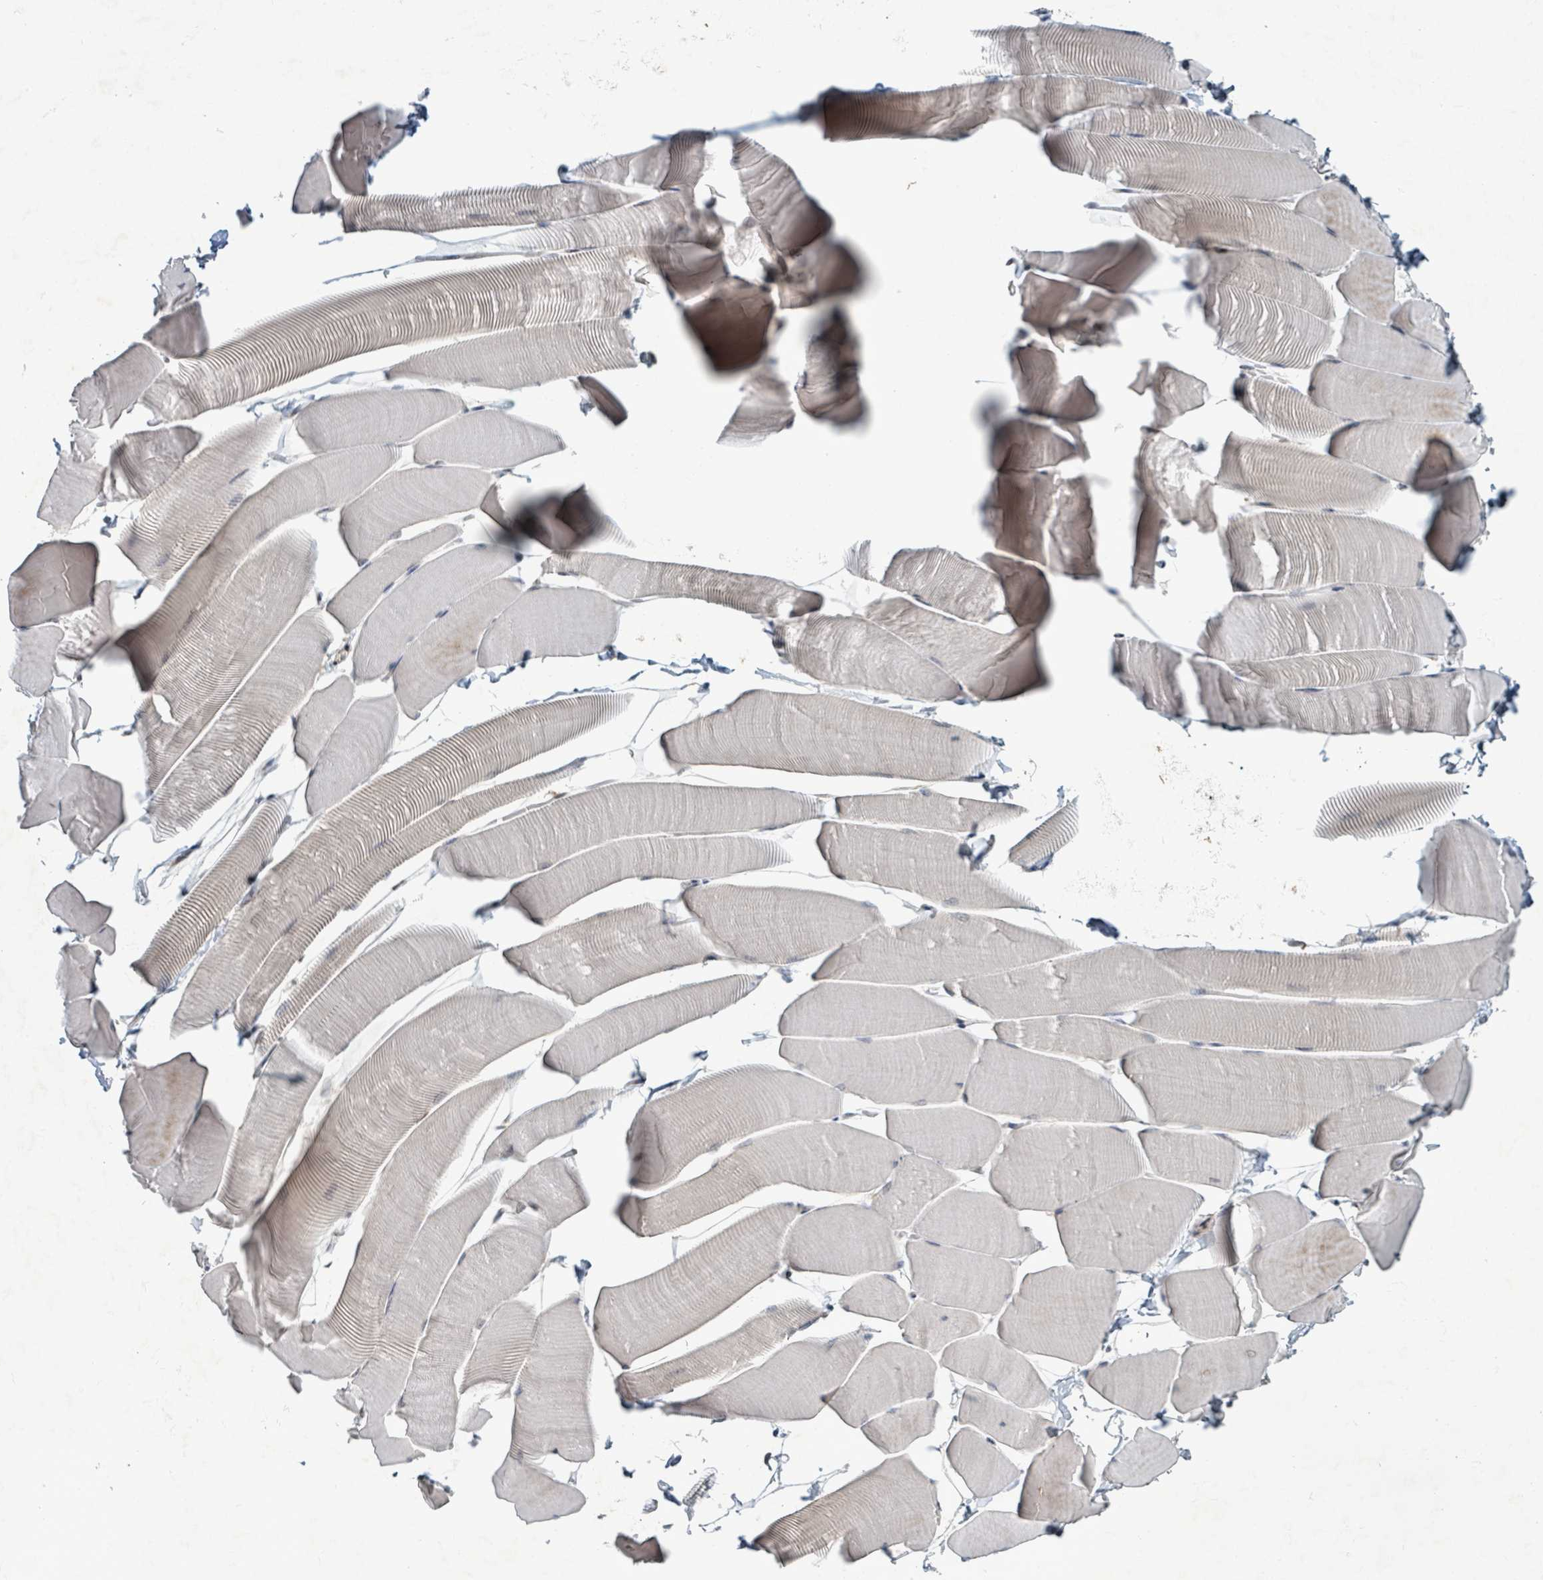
{"staining": {"intensity": "negative", "quantity": "none", "location": "none"}, "tissue": "skeletal muscle", "cell_type": "Myocytes", "image_type": "normal", "snomed": [{"axis": "morphology", "description": "Normal tissue, NOS"}, {"axis": "topography", "description": "Skeletal muscle"}], "caption": "This is a image of IHC staining of normal skeletal muscle, which shows no positivity in myocytes.", "gene": "OR51E1", "patient": {"sex": "male", "age": 25}}